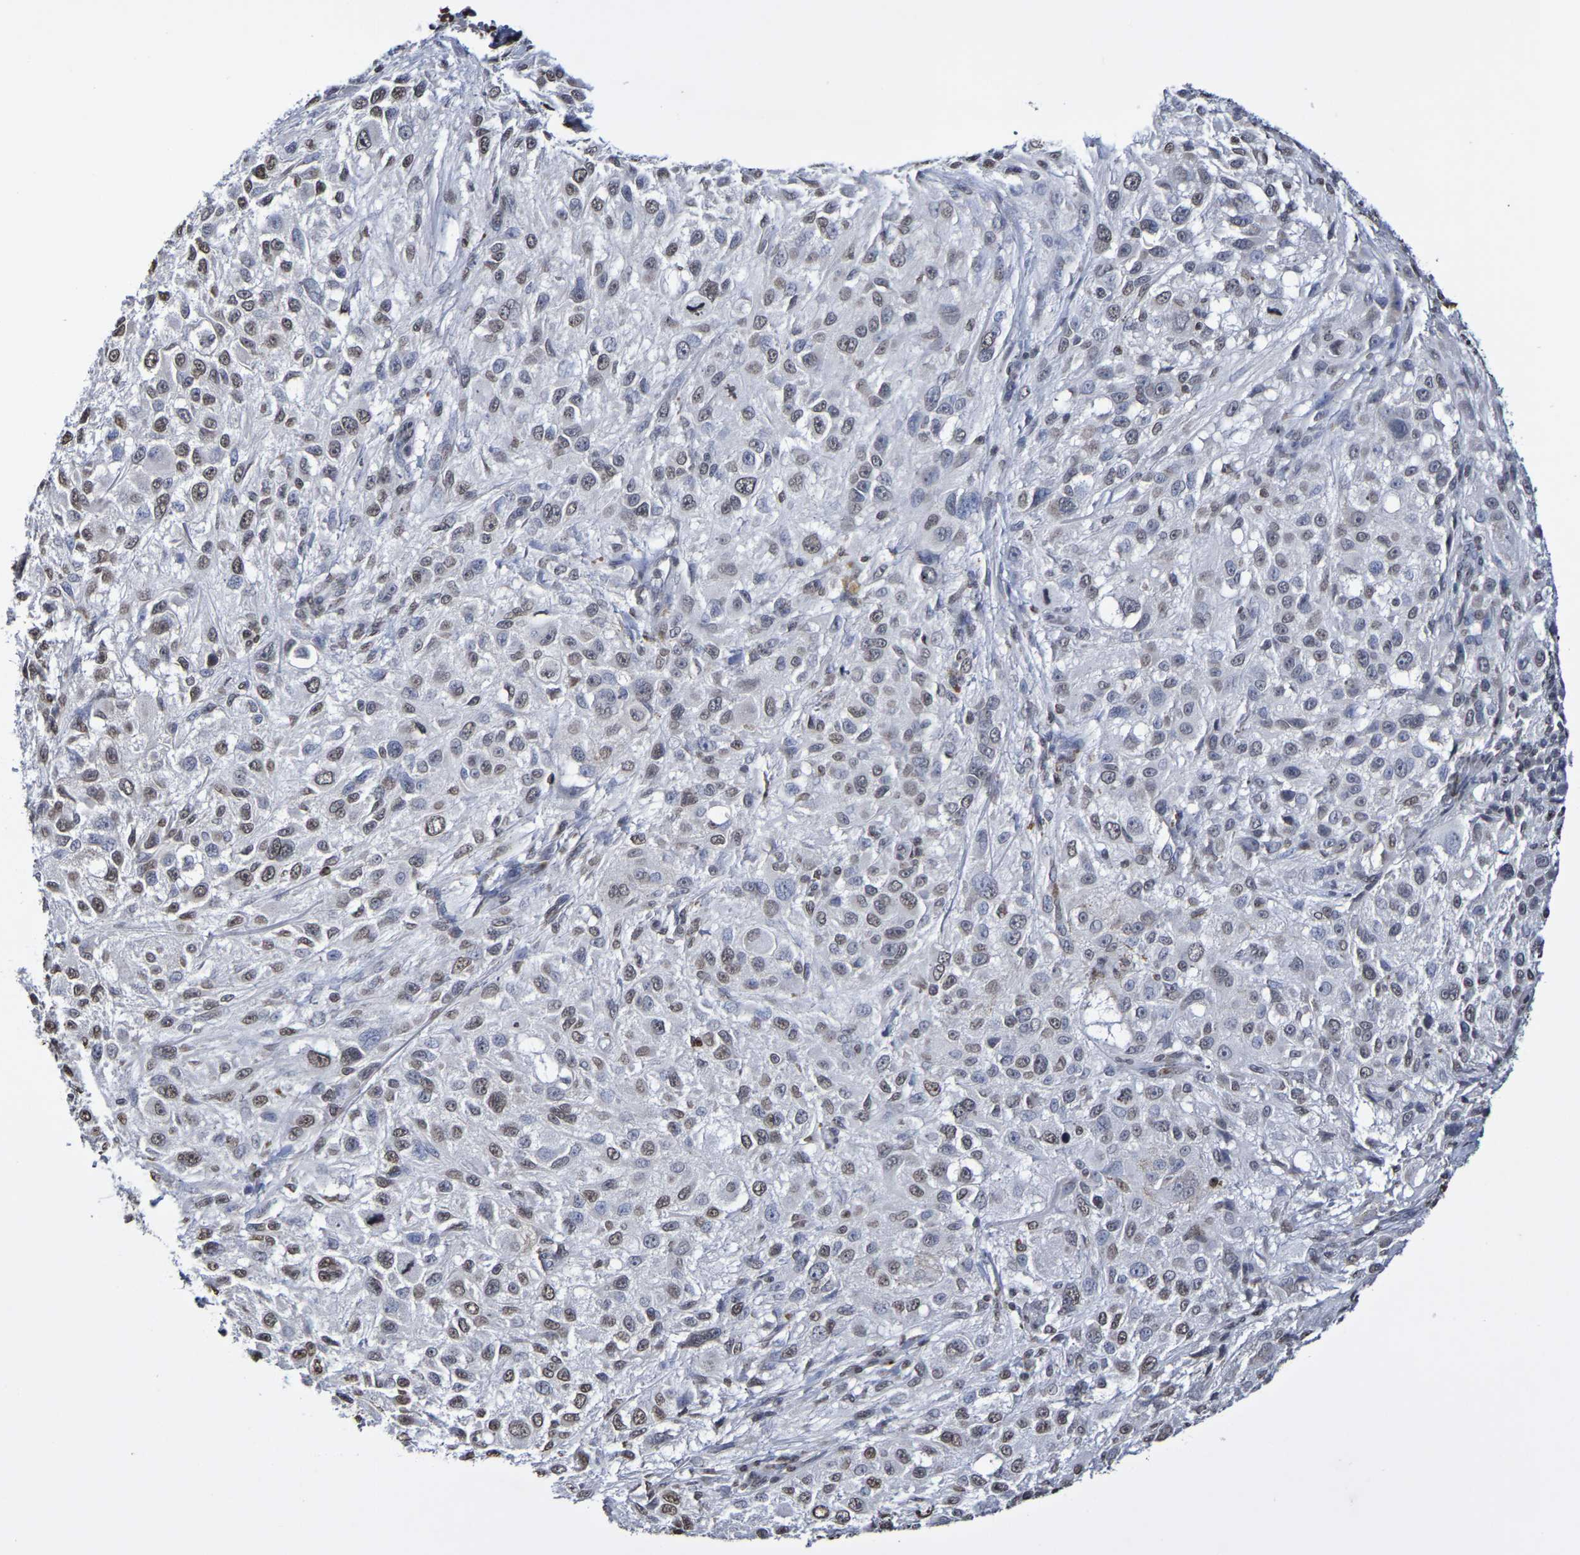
{"staining": {"intensity": "weak", "quantity": "25%-75%", "location": "nuclear"}, "tissue": "melanoma", "cell_type": "Tumor cells", "image_type": "cancer", "snomed": [{"axis": "morphology", "description": "Necrosis, NOS"}, {"axis": "morphology", "description": "Malignant melanoma, NOS"}, {"axis": "topography", "description": "Skin"}], "caption": "Melanoma was stained to show a protein in brown. There is low levels of weak nuclear positivity in approximately 25%-75% of tumor cells.", "gene": "ATF4", "patient": {"sex": "female", "age": 87}}